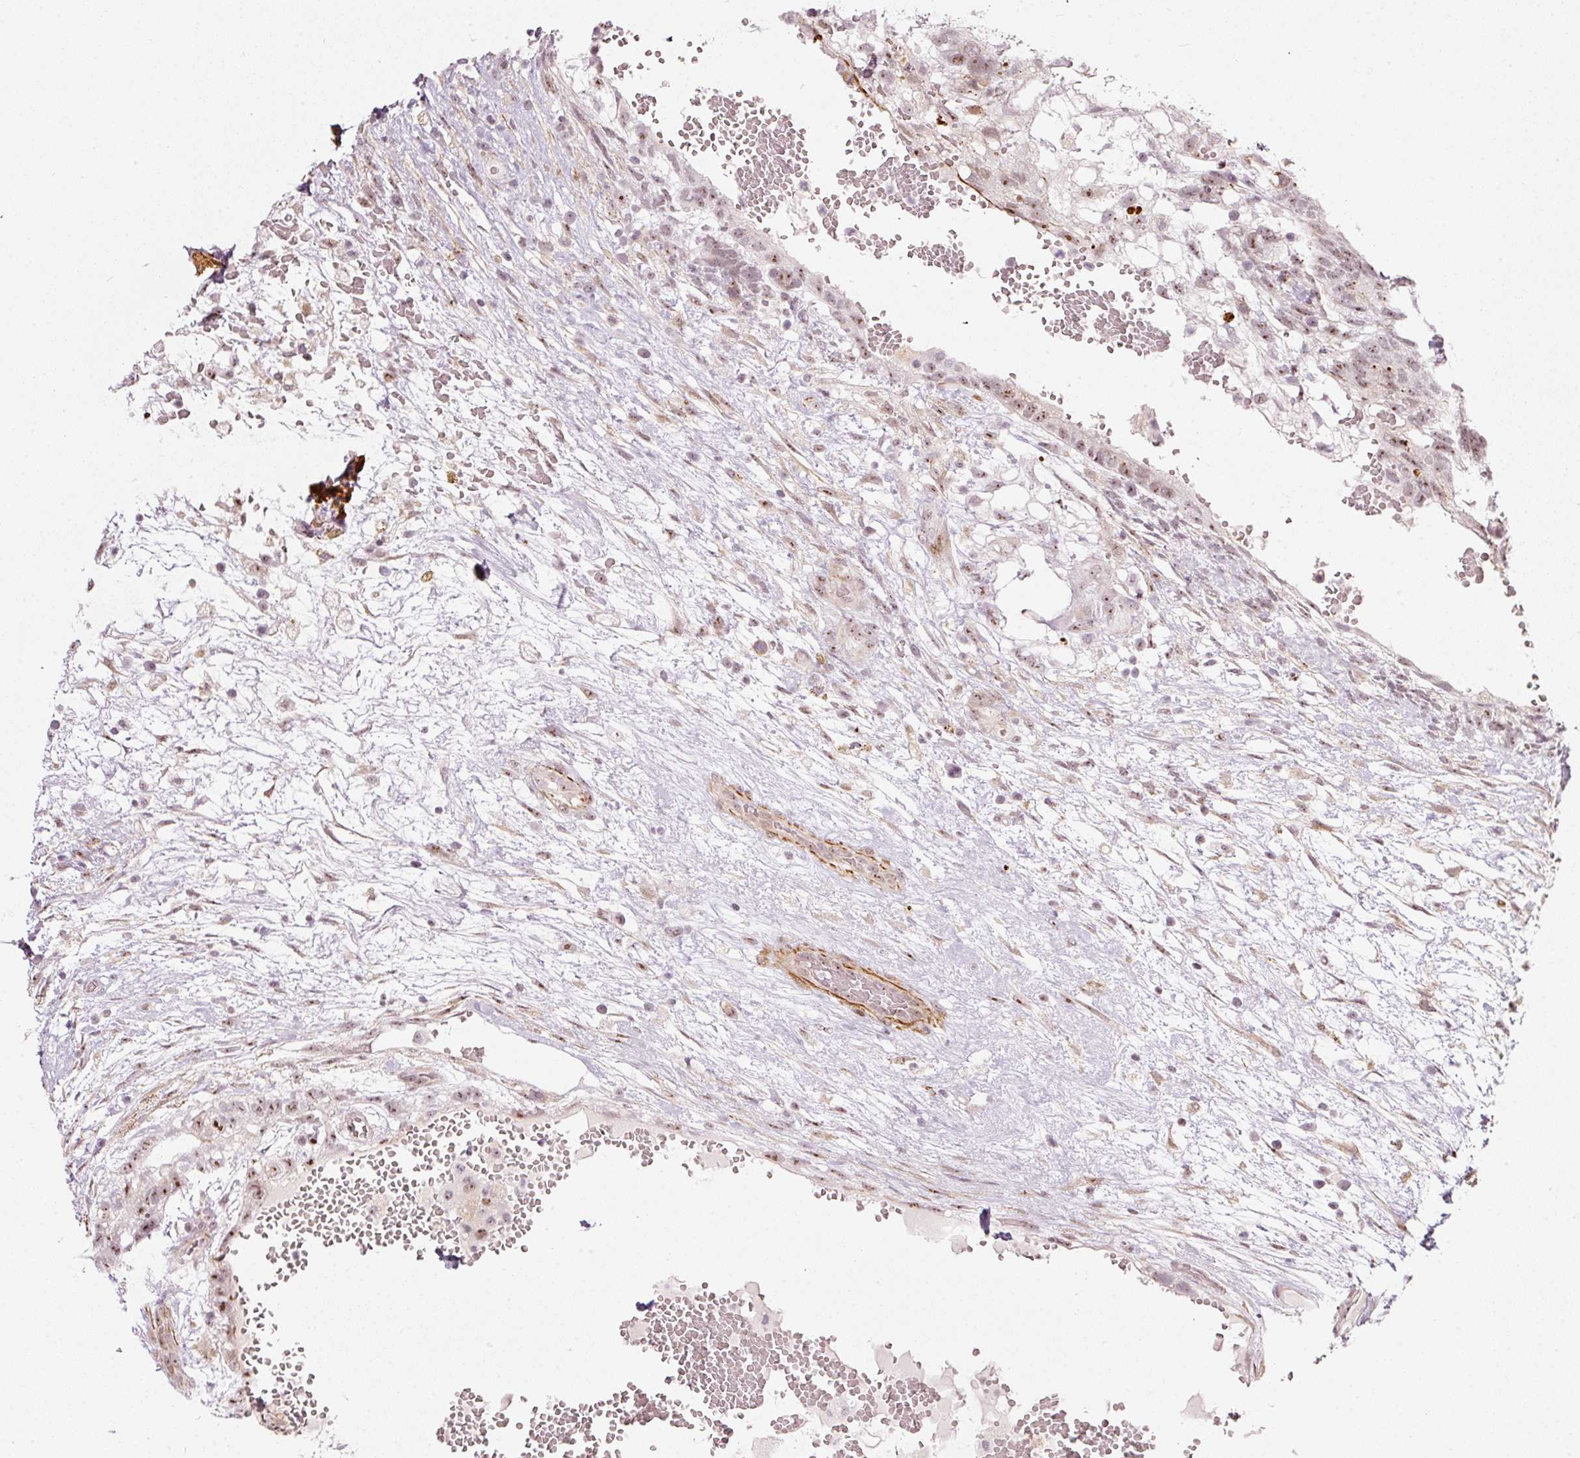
{"staining": {"intensity": "moderate", "quantity": ">75%", "location": "nuclear"}, "tissue": "testis cancer", "cell_type": "Tumor cells", "image_type": "cancer", "snomed": [{"axis": "morphology", "description": "Normal tissue, NOS"}, {"axis": "morphology", "description": "Carcinoma, Embryonal, NOS"}, {"axis": "topography", "description": "Testis"}], "caption": "Protein staining by immunohistochemistry reveals moderate nuclear positivity in about >75% of tumor cells in testis cancer (embryonal carcinoma). (DAB (3,3'-diaminobenzidine) IHC, brown staining for protein, blue staining for nuclei).", "gene": "MXRA8", "patient": {"sex": "male", "age": 32}}